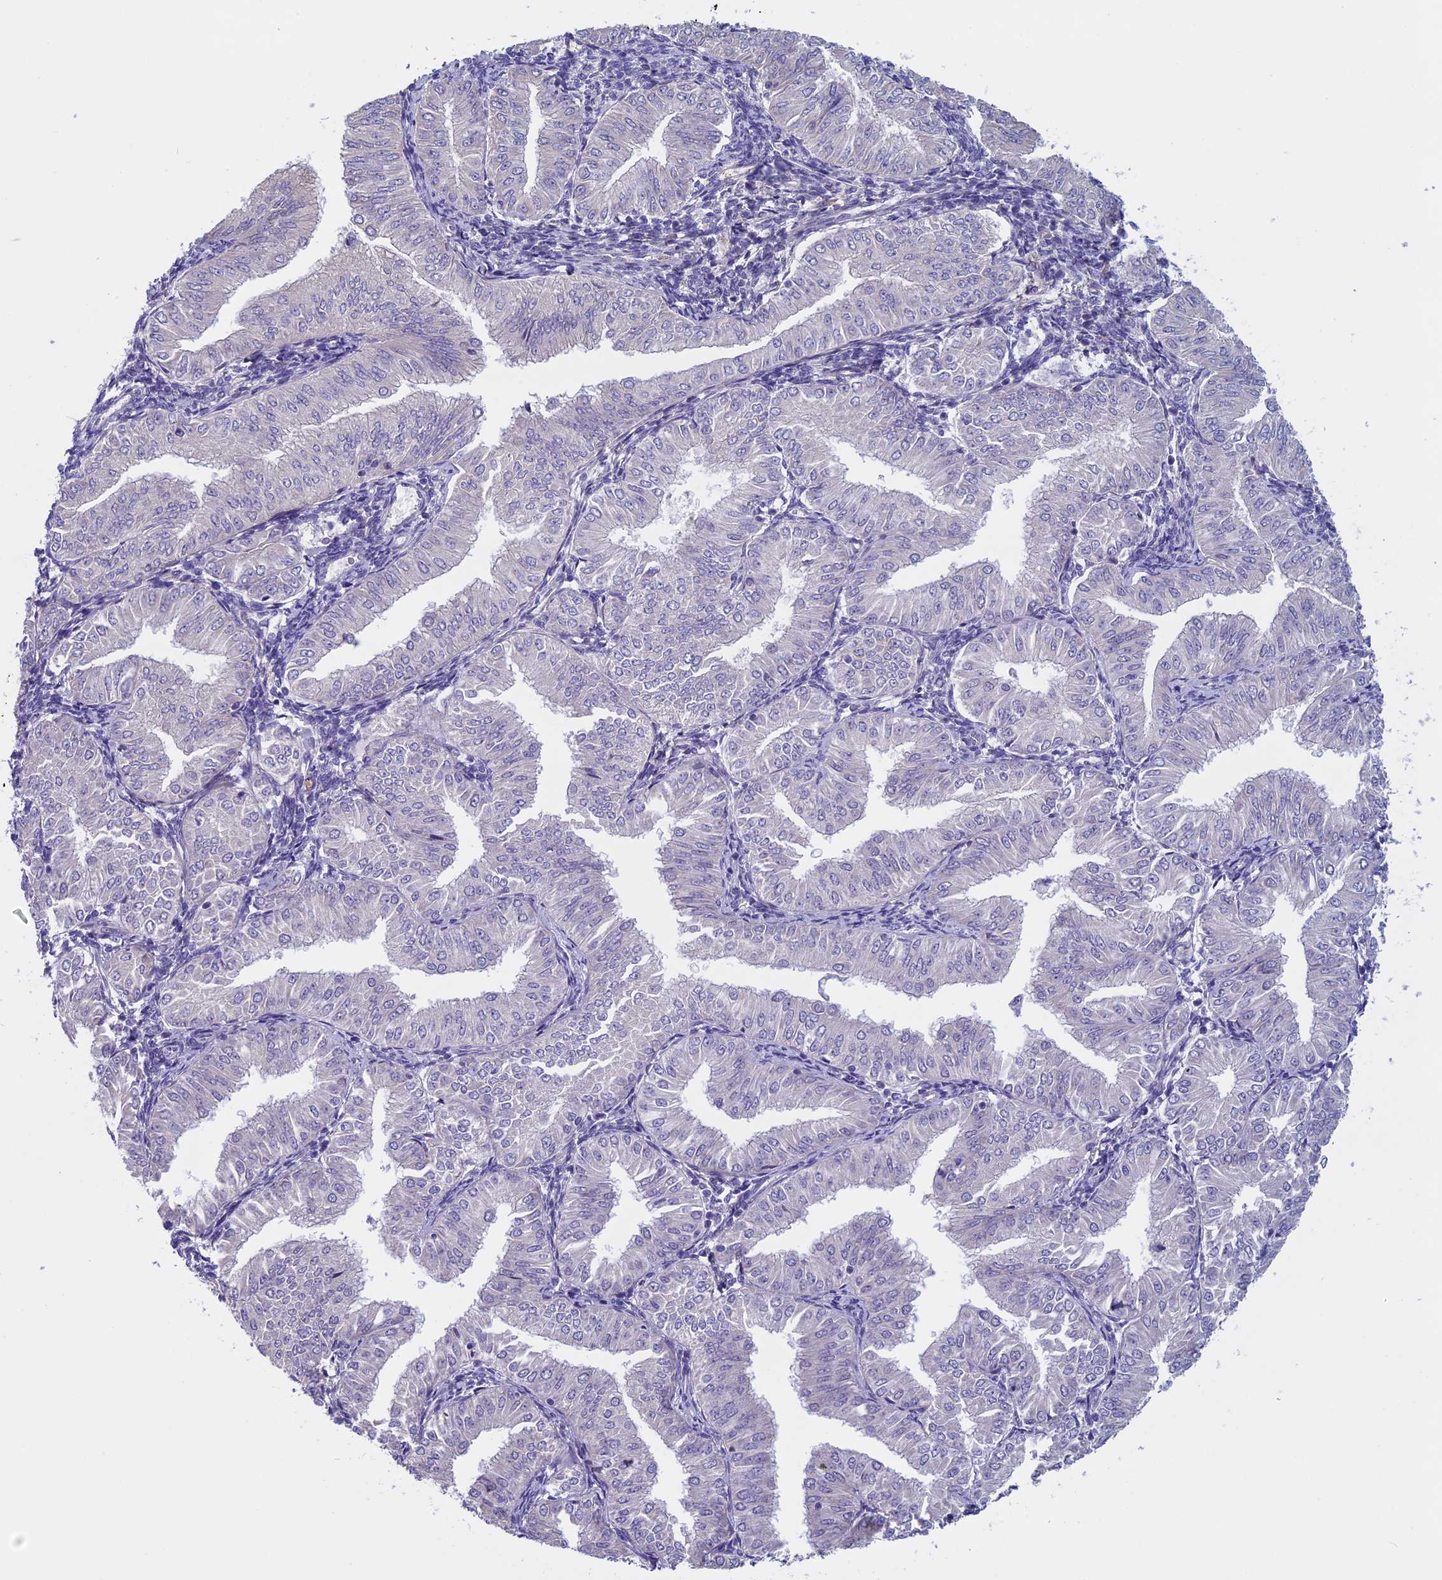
{"staining": {"intensity": "negative", "quantity": "none", "location": "none"}, "tissue": "endometrial cancer", "cell_type": "Tumor cells", "image_type": "cancer", "snomed": [{"axis": "morphology", "description": "Normal tissue, NOS"}, {"axis": "morphology", "description": "Adenocarcinoma, NOS"}, {"axis": "topography", "description": "Endometrium"}], "caption": "A high-resolution photomicrograph shows immunohistochemistry staining of endometrial cancer (adenocarcinoma), which displays no significant expression in tumor cells.", "gene": "DCTN5", "patient": {"sex": "female", "age": 53}}